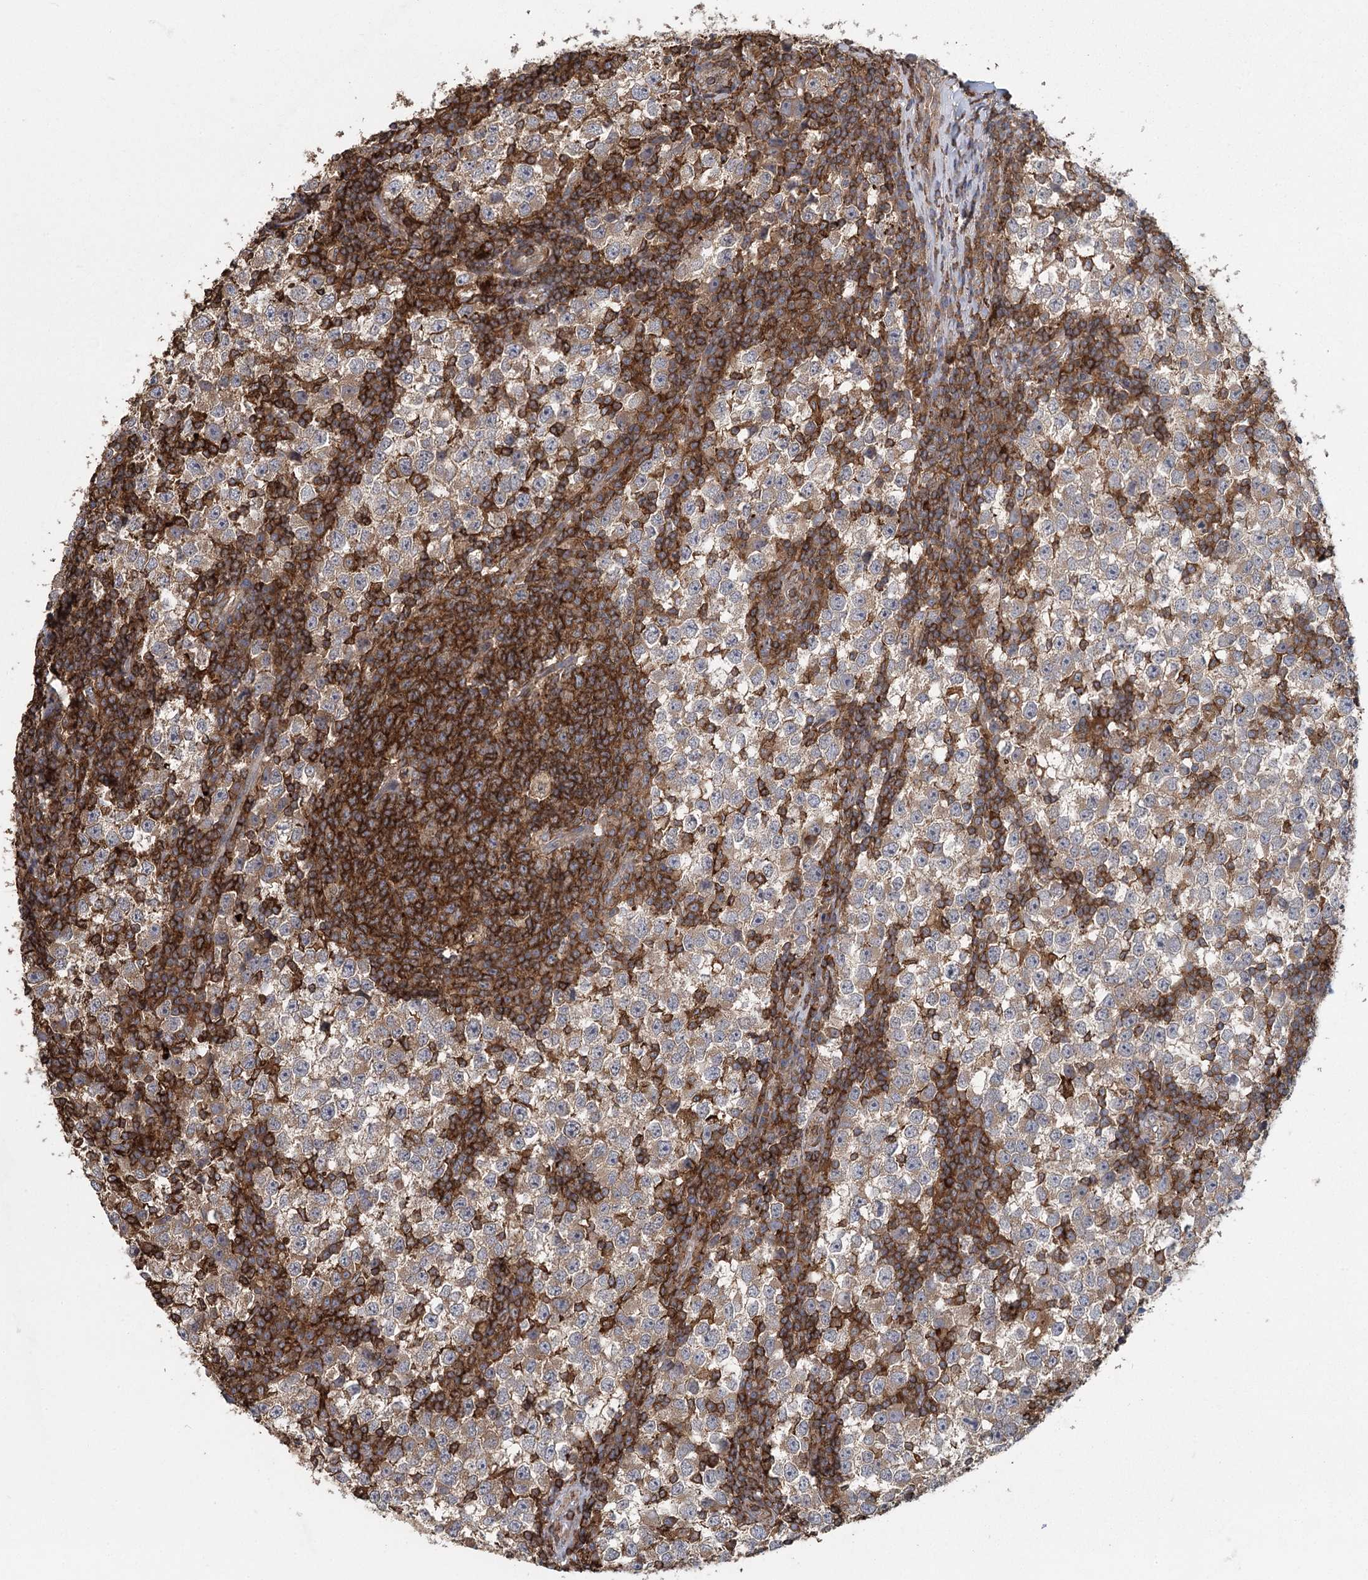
{"staining": {"intensity": "weak", "quantity": "25%-75%", "location": "cytoplasmic/membranous"}, "tissue": "testis cancer", "cell_type": "Tumor cells", "image_type": "cancer", "snomed": [{"axis": "morphology", "description": "Seminoma, NOS"}, {"axis": "topography", "description": "Testis"}], "caption": "Immunohistochemical staining of seminoma (testis) displays low levels of weak cytoplasmic/membranous staining in about 25%-75% of tumor cells.", "gene": "PLEKHA7", "patient": {"sex": "male", "age": 65}}